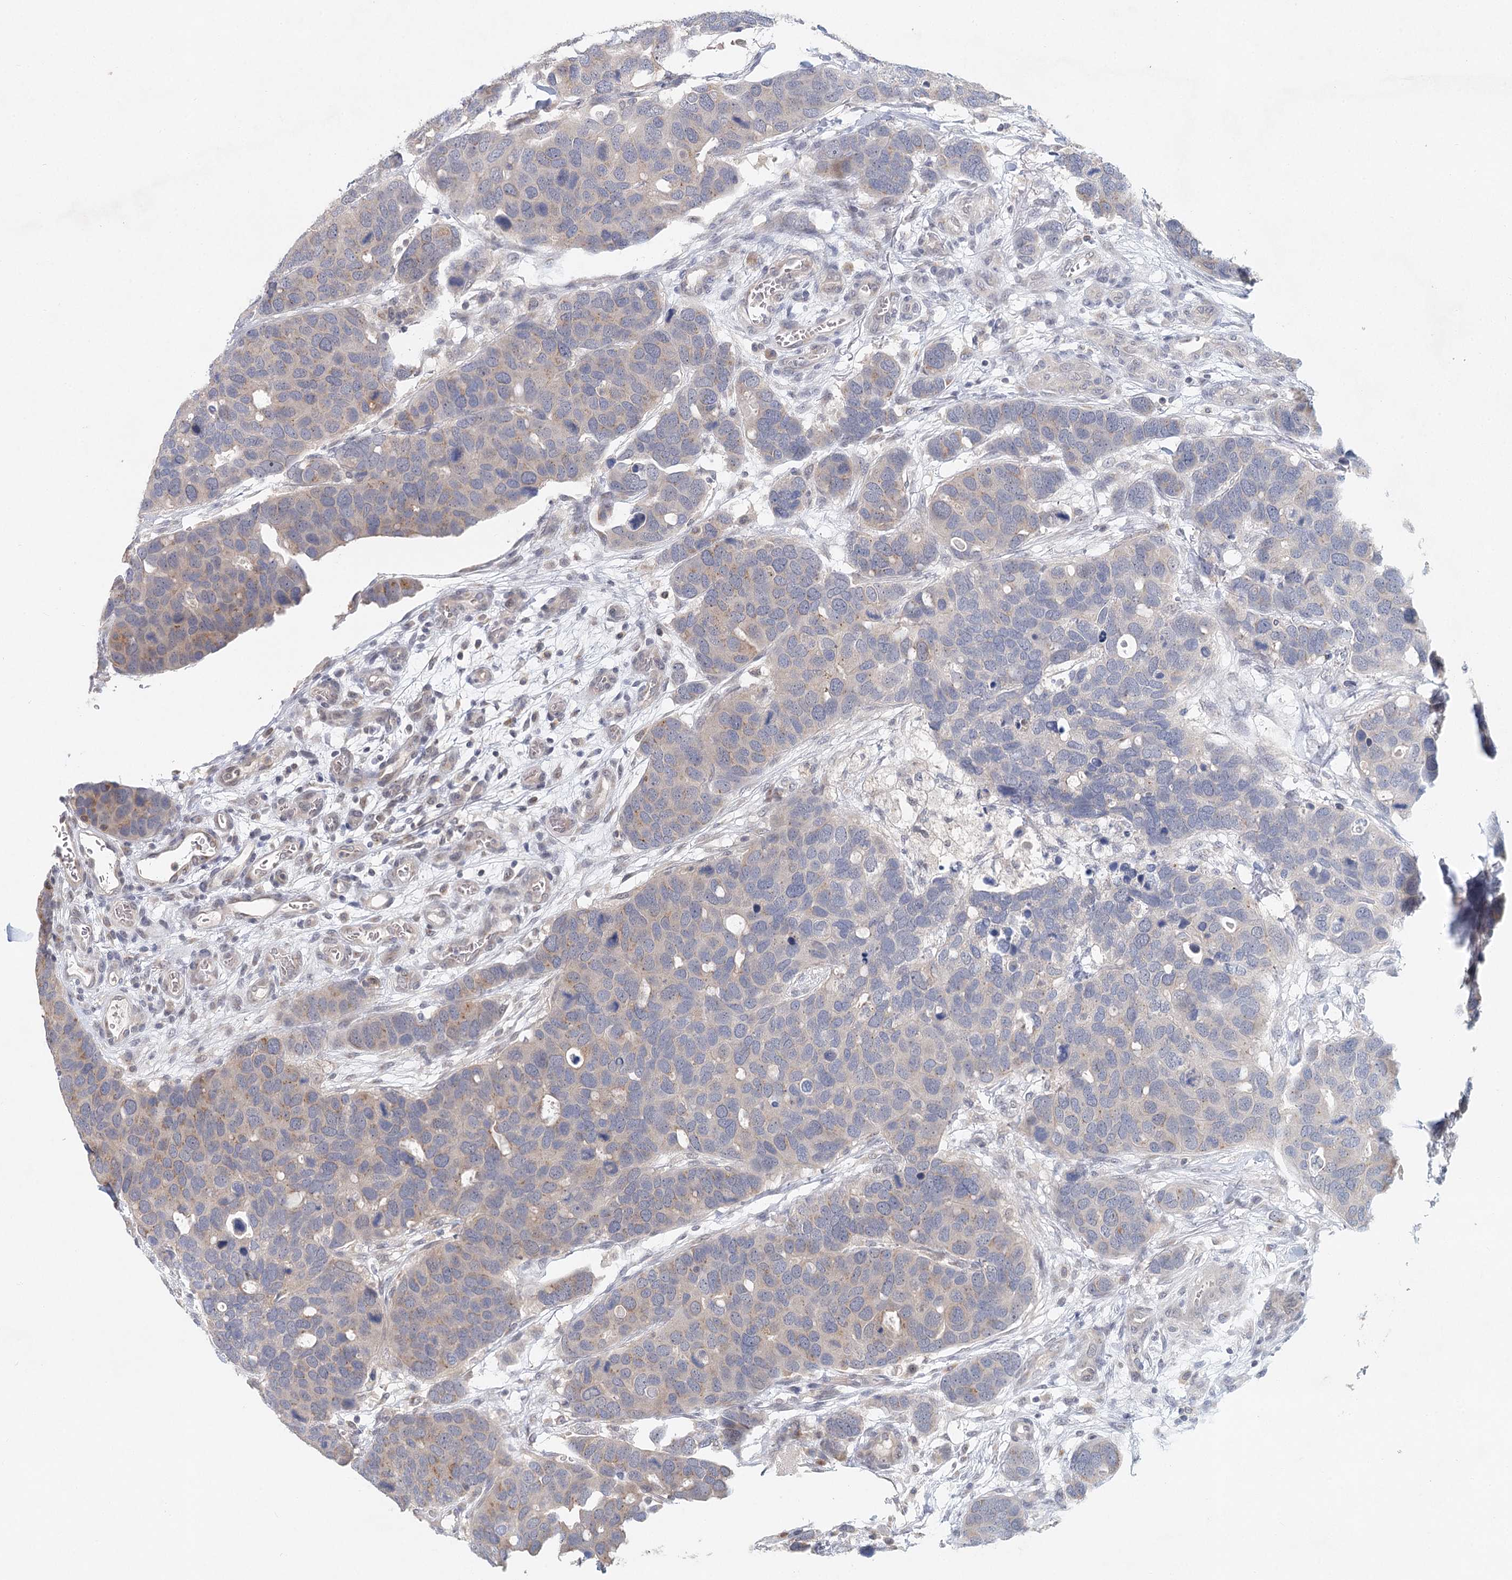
{"staining": {"intensity": "weak", "quantity": "<25%", "location": "cytoplasmic/membranous"}, "tissue": "breast cancer", "cell_type": "Tumor cells", "image_type": "cancer", "snomed": [{"axis": "morphology", "description": "Duct carcinoma"}, {"axis": "topography", "description": "Breast"}], "caption": "There is no significant staining in tumor cells of breast cancer (infiltrating ductal carcinoma).", "gene": "BLTP1", "patient": {"sex": "female", "age": 83}}